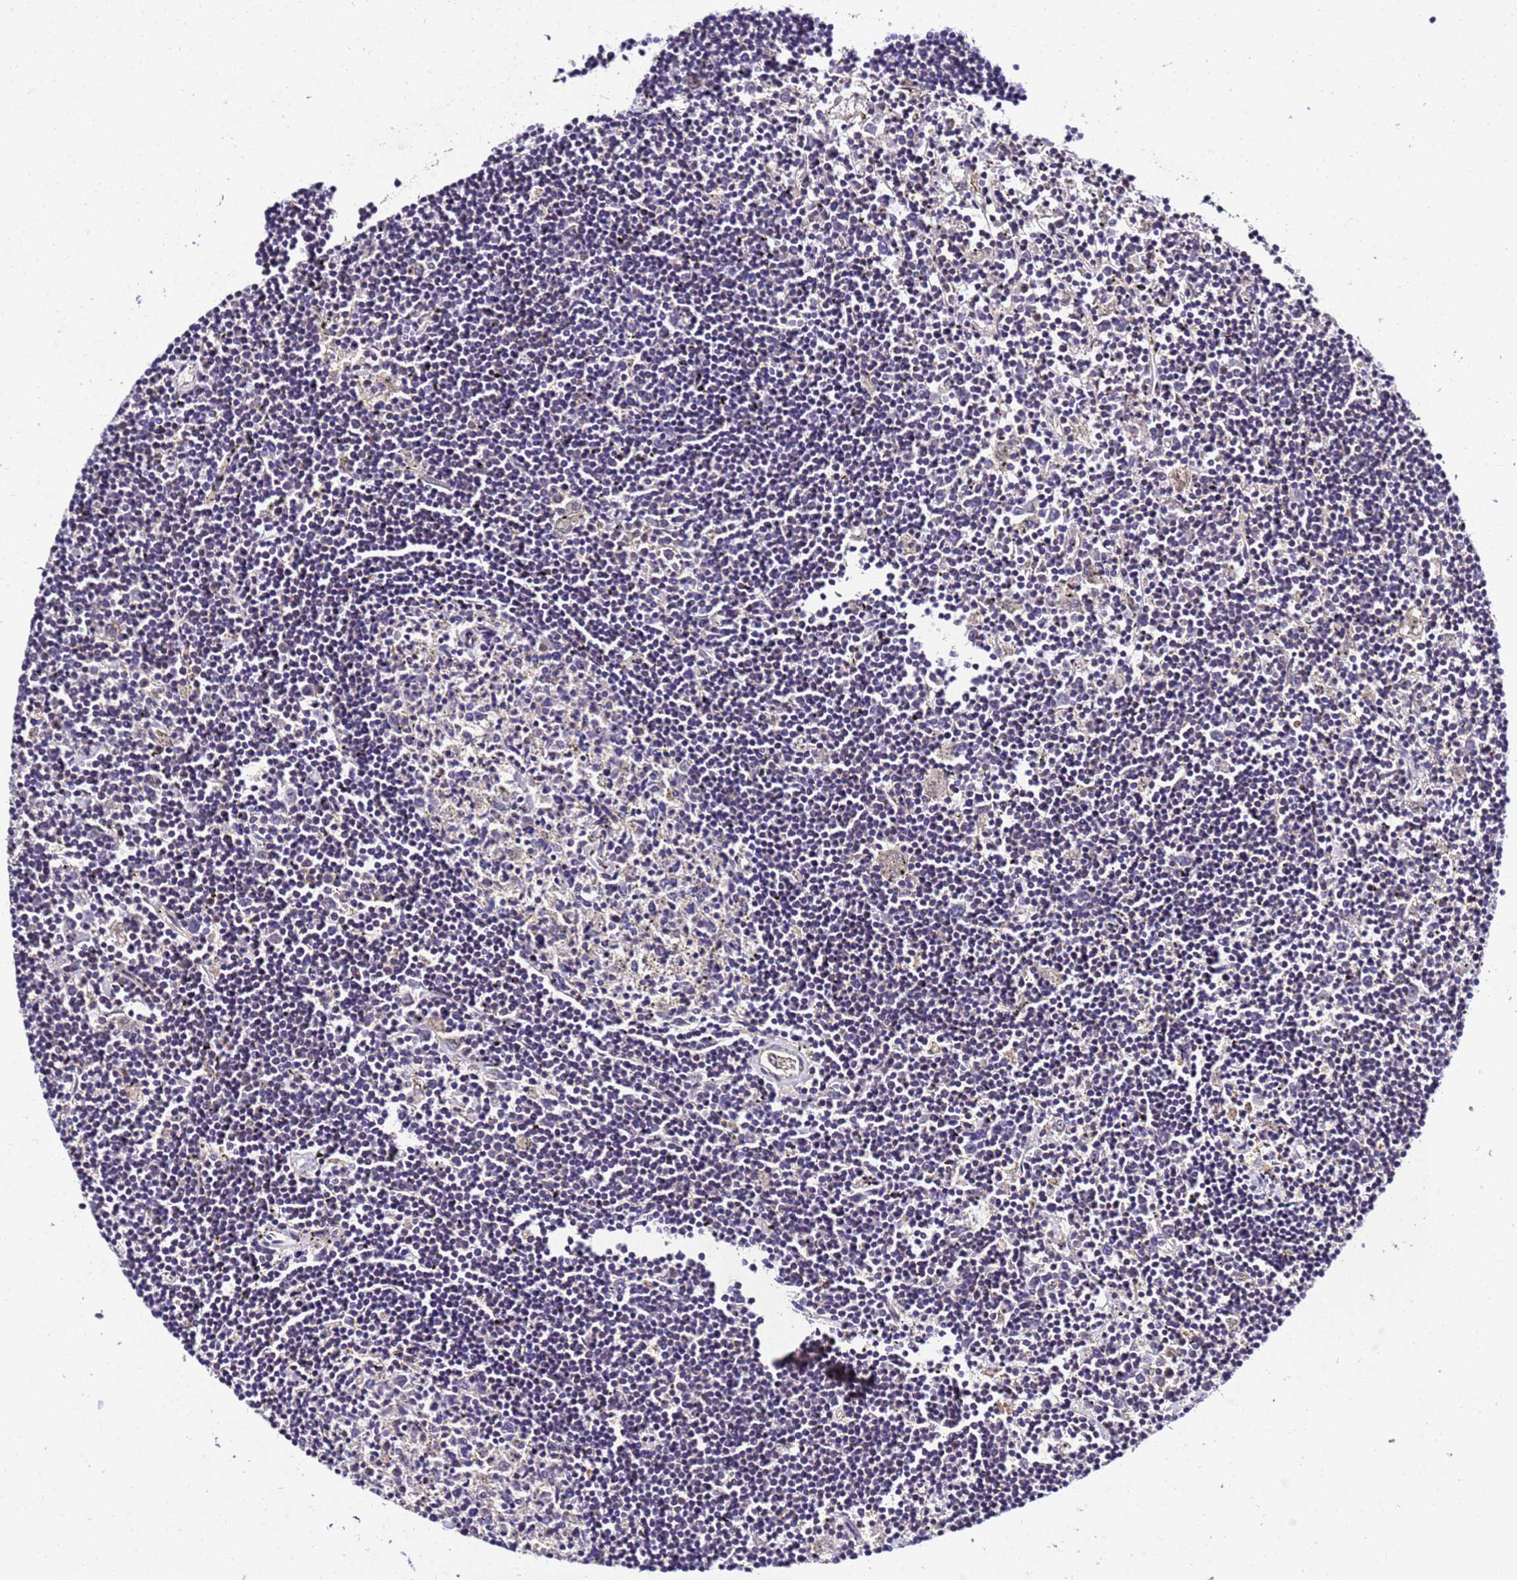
{"staining": {"intensity": "negative", "quantity": "none", "location": "none"}, "tissue": "lymphoma", "cell_type": "Tumor cells", "image_type": "cancer", "snomed": [{"axis": "morphology", "description": "Malignant lymphoma, non-Hodgkin's type, Low grade"}, {"axis": "topography", "description": "Spleen"}], "caption": "The image demonstrates no significant expression in tumor cells of lymphoma. (DAB immunohistochemistry (IHC), high magnification).", "gene": "ZNF417", "patient": {"sex": "male", "age": 76}}